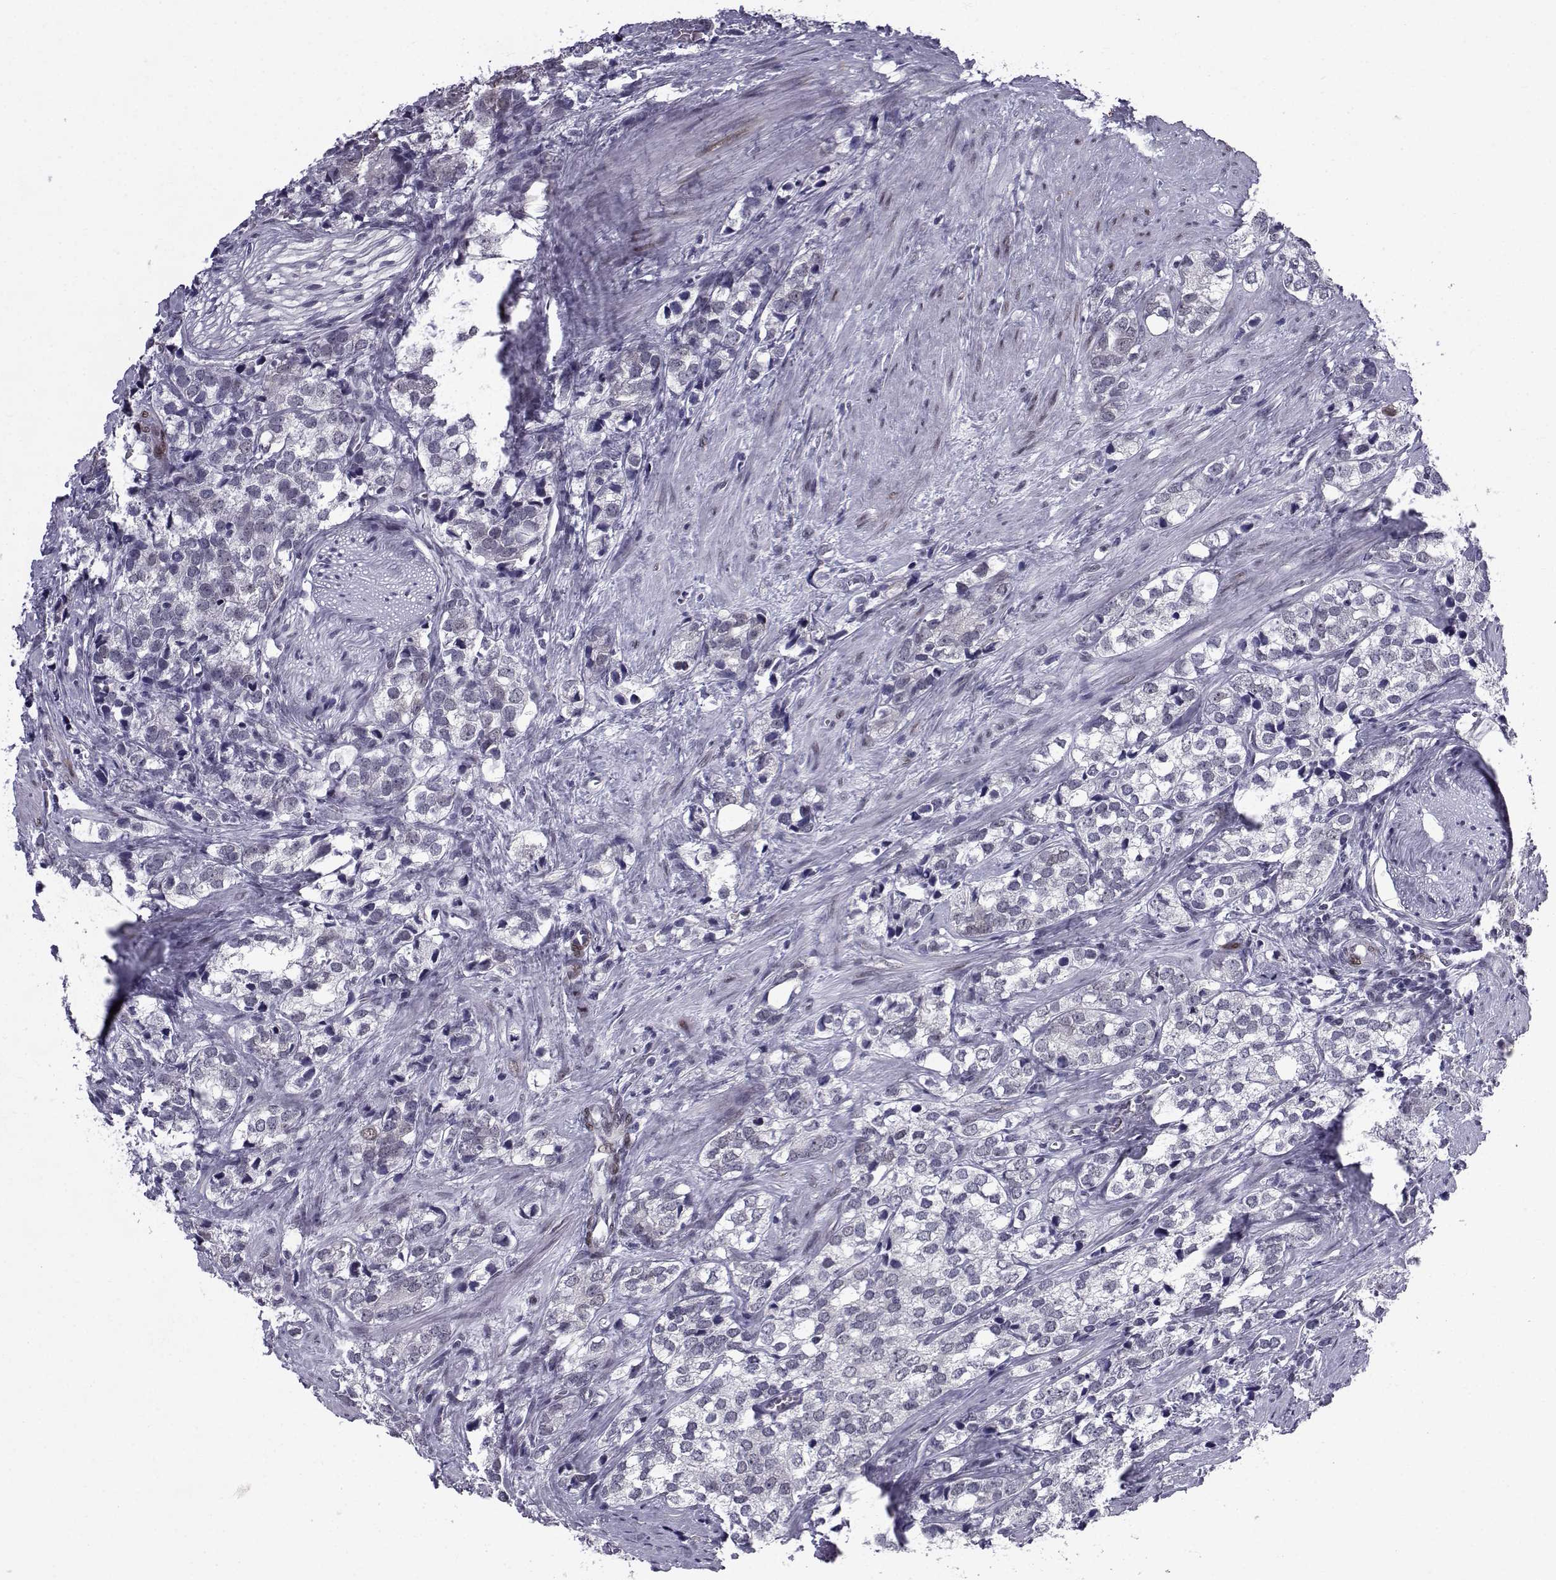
{"staining": {"intensity": "weak", "quantity": "<25%", "location": "nuclear"}, "tissue": "prostate cancer", "cell_type": "Tumor cells", "image_type": "cancer", "snomed": [{"axis": "morphology", "description": "Adenocarcinoma, NOS"}, {"axis": "topography", "description": "Prostate and seminal vesicle, NOS"}], "caption": "This is a image of immunohistochemistry (IHC) staining of adenocarcinoma (prostate), which shows no positivity in tumor cells.", "gene": "RBM24", "patient": {"sex": "male", "age": 63}}